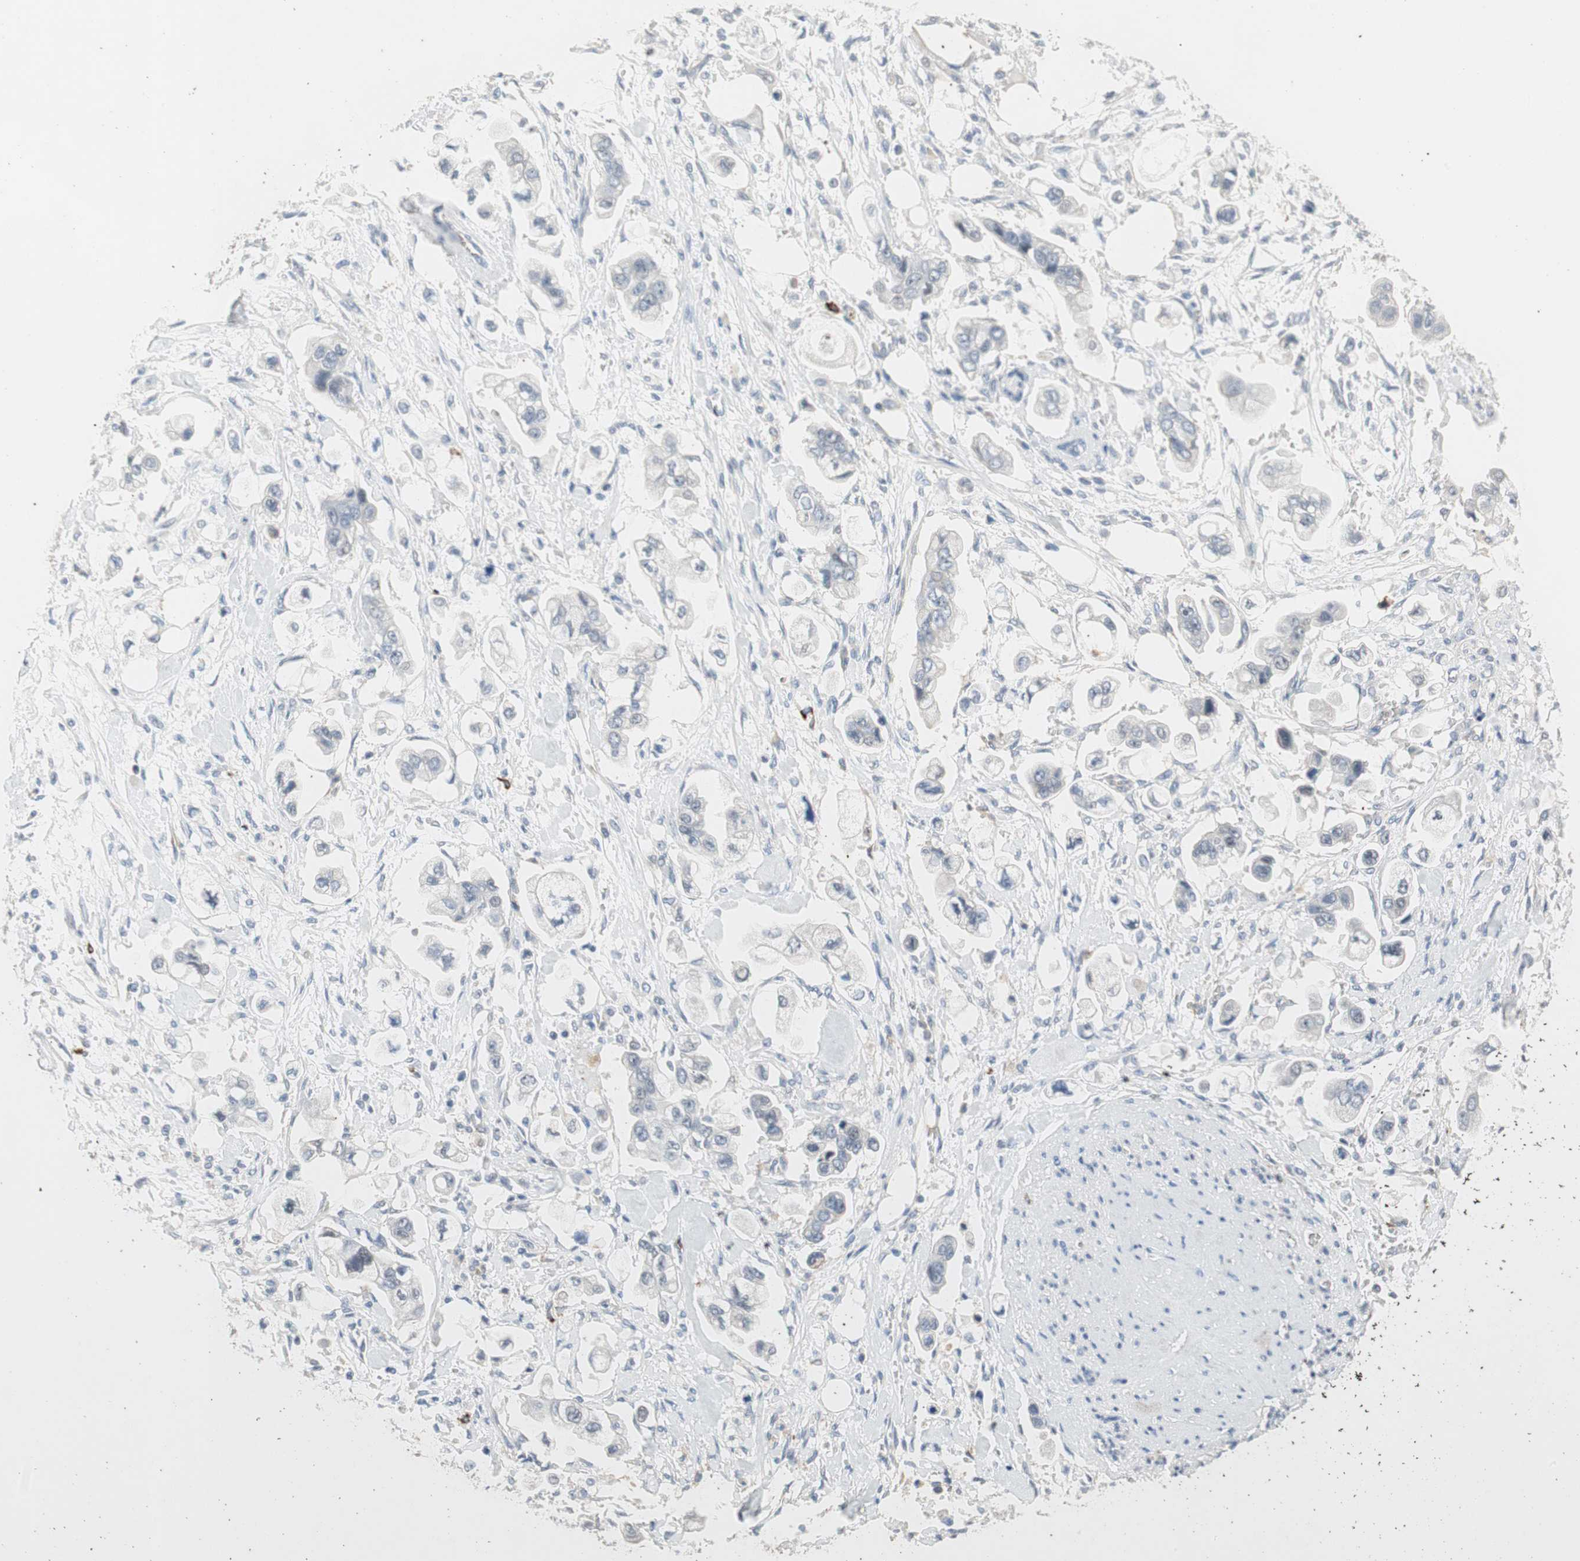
{"staining": {"intensity": "negative", "quantity": "none", "location": "none"}, "tissue": "stomach cancer", "cell_type": "Tumor cells", "image_type": "cancer", "snomed": [{"axis": "morphology", "description": "Adenocarcinoma, NOS"}, {"axis": "topography", "description": "Stomach"}], "caption": "A high-resolution photomicrograph shows IHC staining of stomach cancer, which demonstrates no significant positivity in tumor cells.", "gene": "PDZK1", "patient": {"sex": "male", "age": 62}}